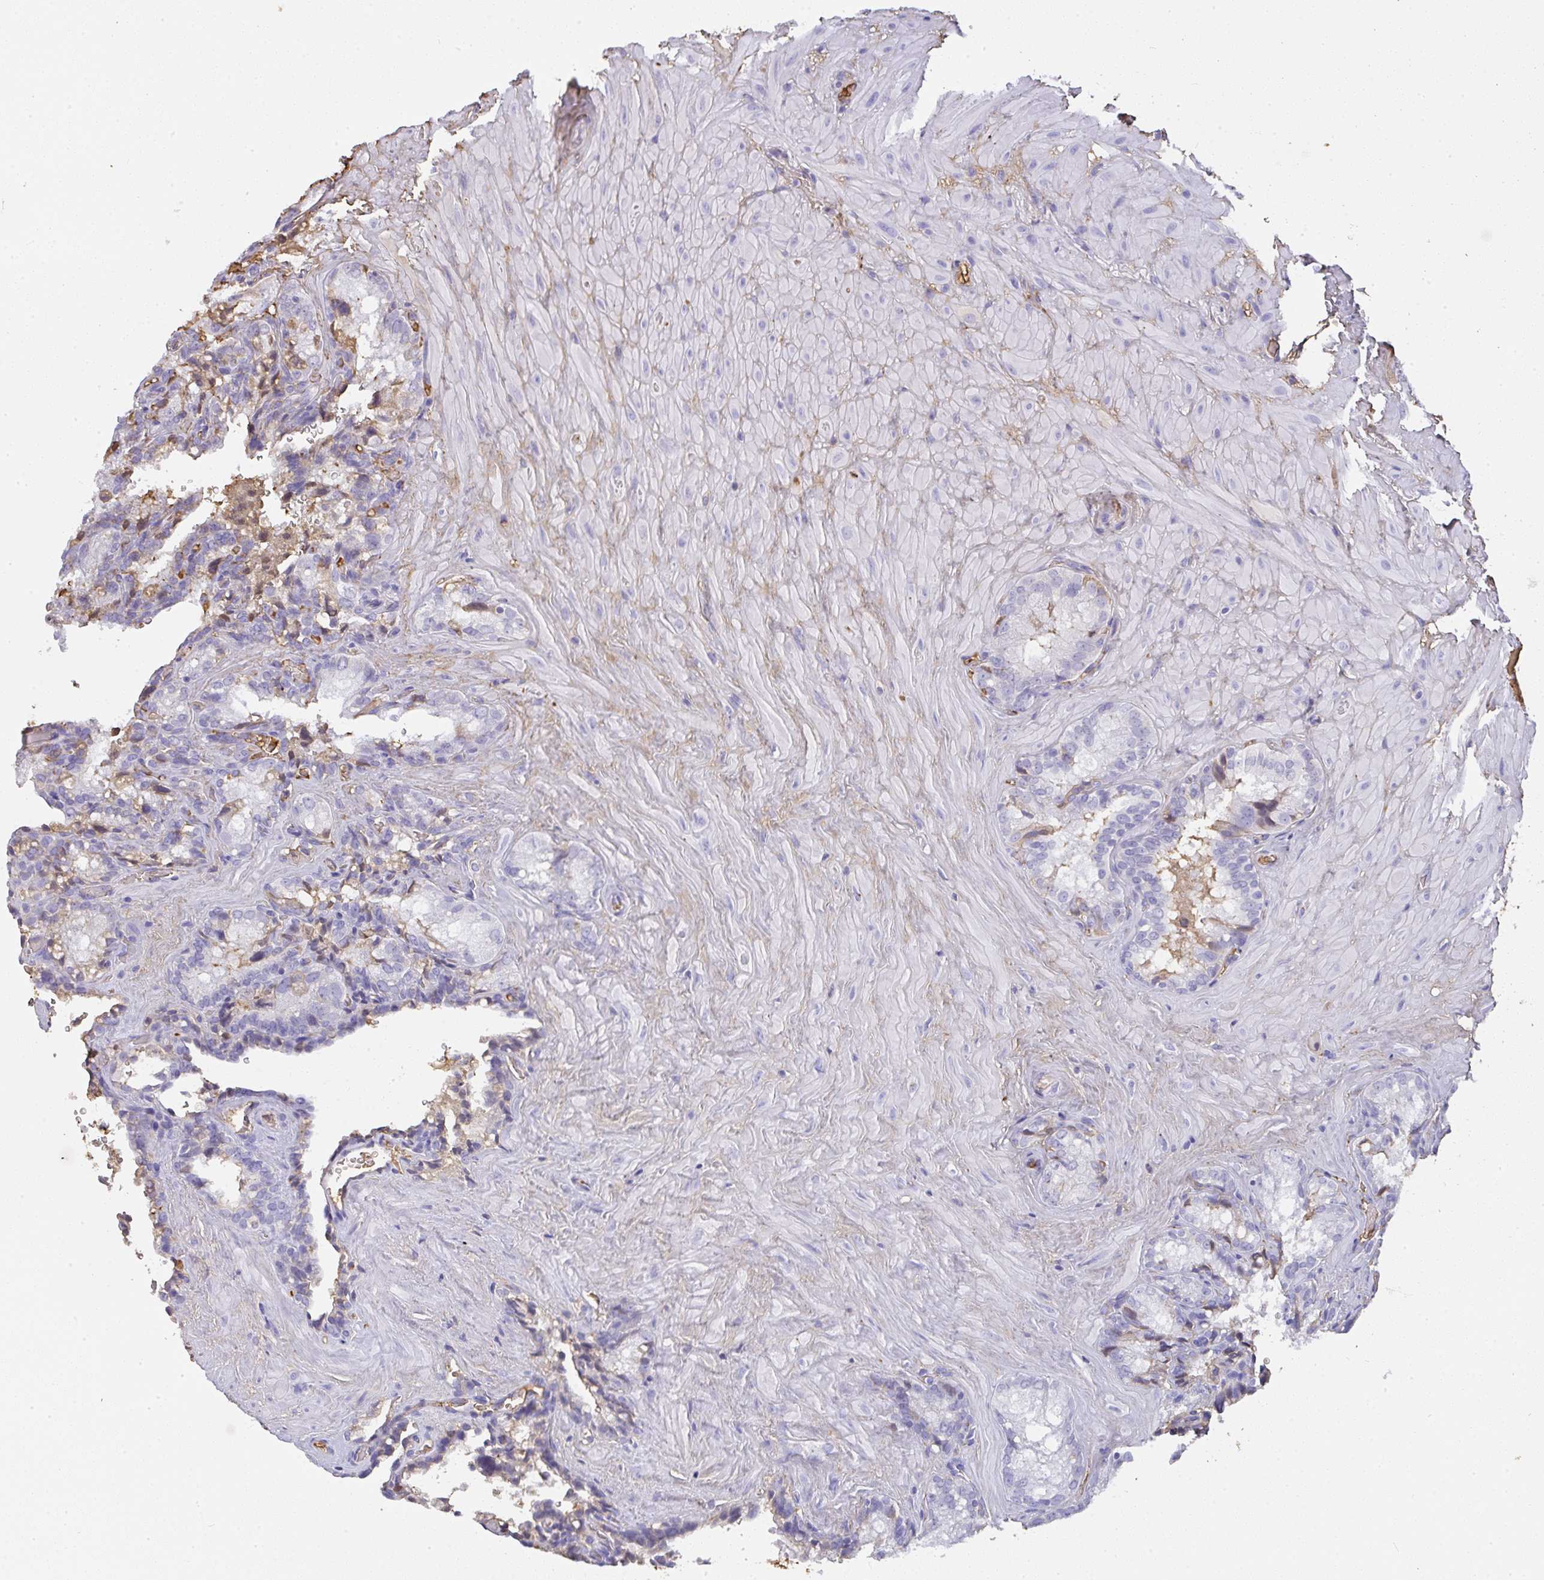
{"staining": {"intensity": "moderate", "quantity": "<25%", "location": "cytoplasmic/membranous"}, "tissue": "seminal vesicle", "cell_type": "Glandular cells", "image_type": "normal", "snomed": [{"axis": "morphology", "description": "Normal tissue, NOS"}, {"axis": "topography", "description": "Seminal veicle"}], "caption": "Human seminal vesicle stained for a protein (brown) reveals moderate cytoplasmic/membranous positive expression in about <25% of glandular cells.", "gene": "SMYD5", "patient": {"sex": "male", "age": 47}}